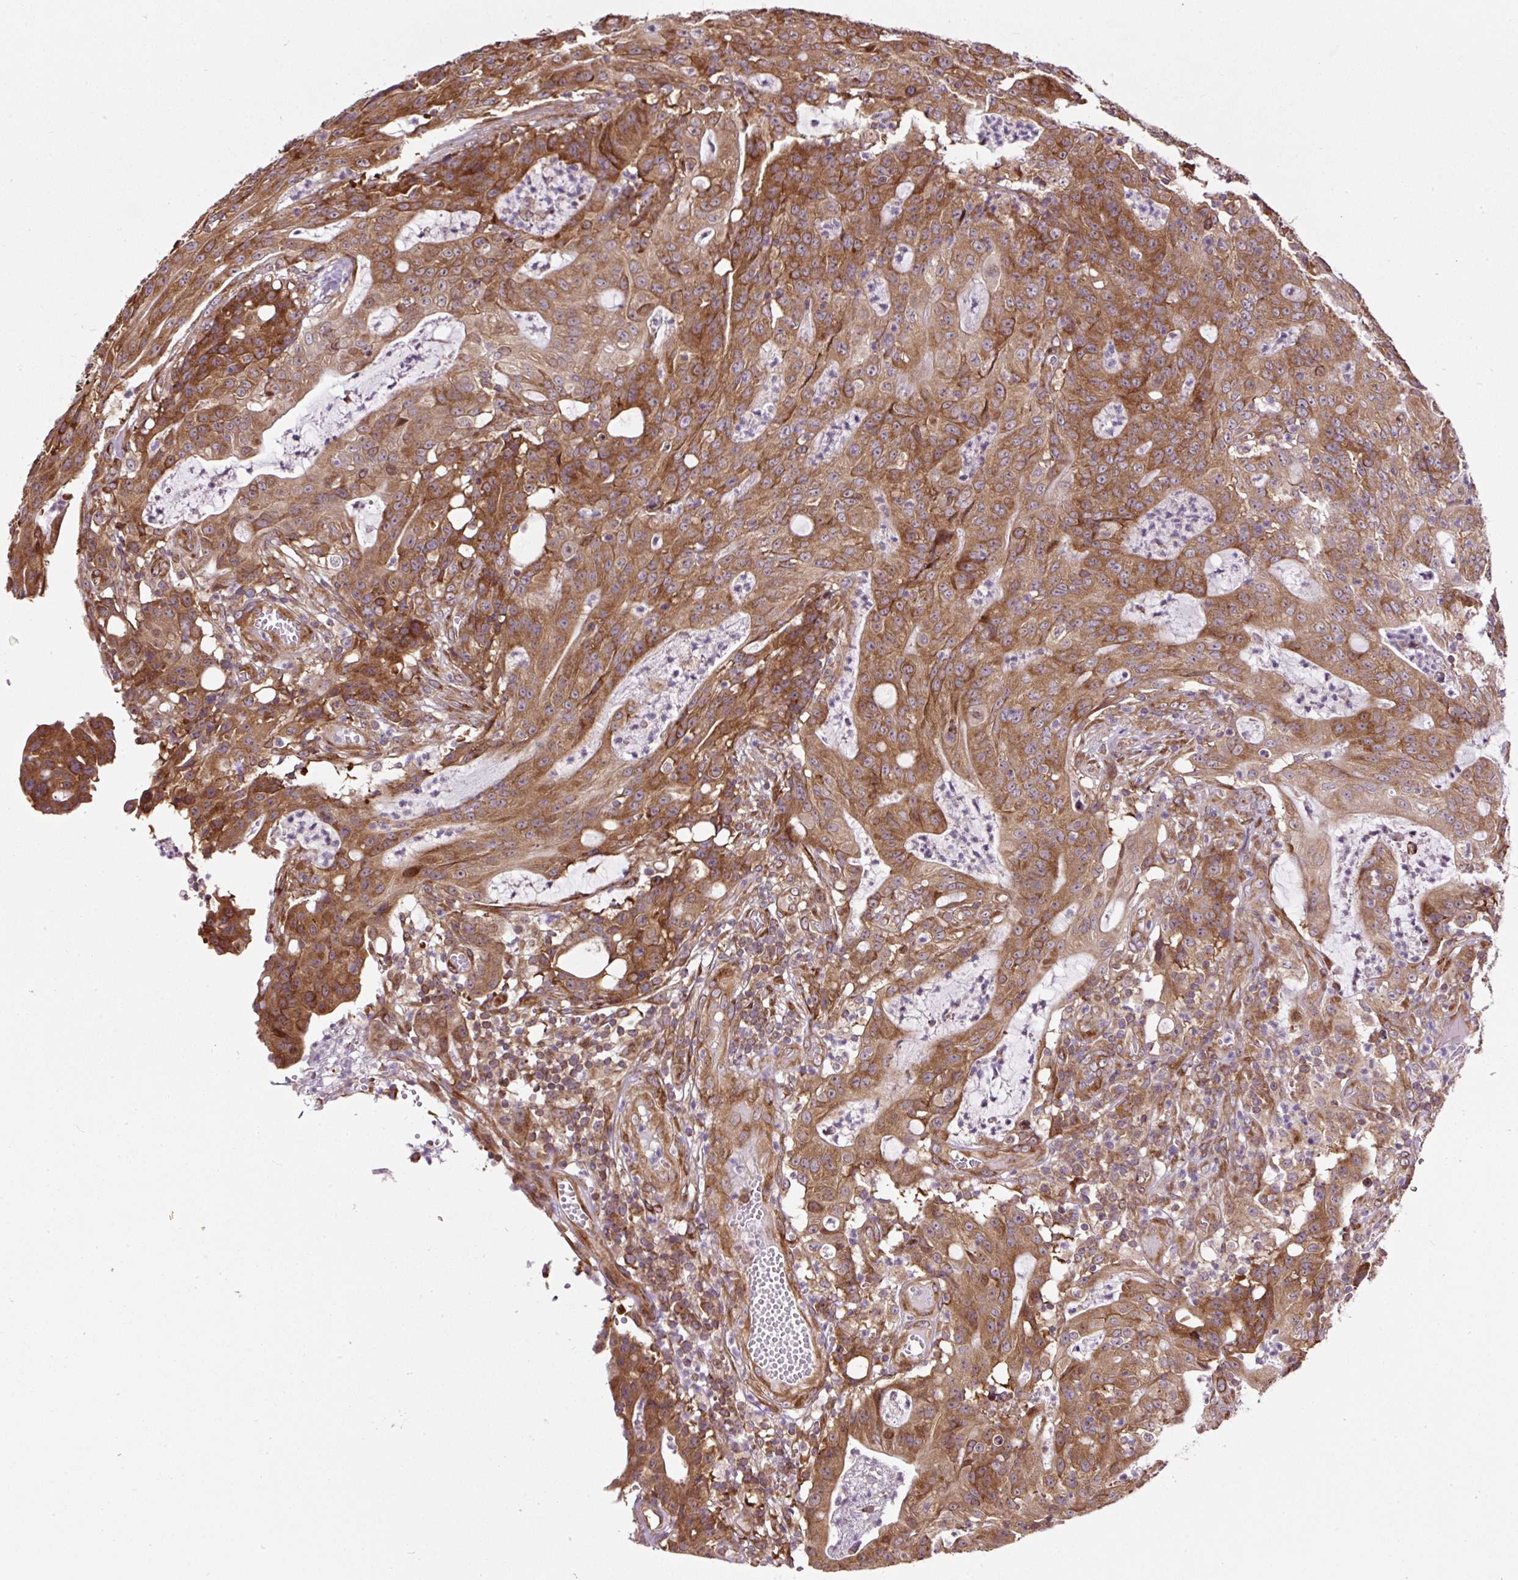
{"staining": {"intensity": "moderate", "quantity": ">75%", "location": "cytoplasmic/membranous"}, "tissue": "colorectal cancer", "cell_type": "Tumor cells", "image_type": "cancer", "snomed": [{"axis": "morphology", "description": "Adenocarcinoma, NOS"}, {"axis": "topography", "description": "Colon"}], "caption": "Moderate cytoplasmic/membranous positivity for a protein is appreciated in about >75% of tumor cells of adenocarcinoma (colorectal) using IHC.", "gene": "KDM4E", "patient": {"sex": "male", "age": 83}}